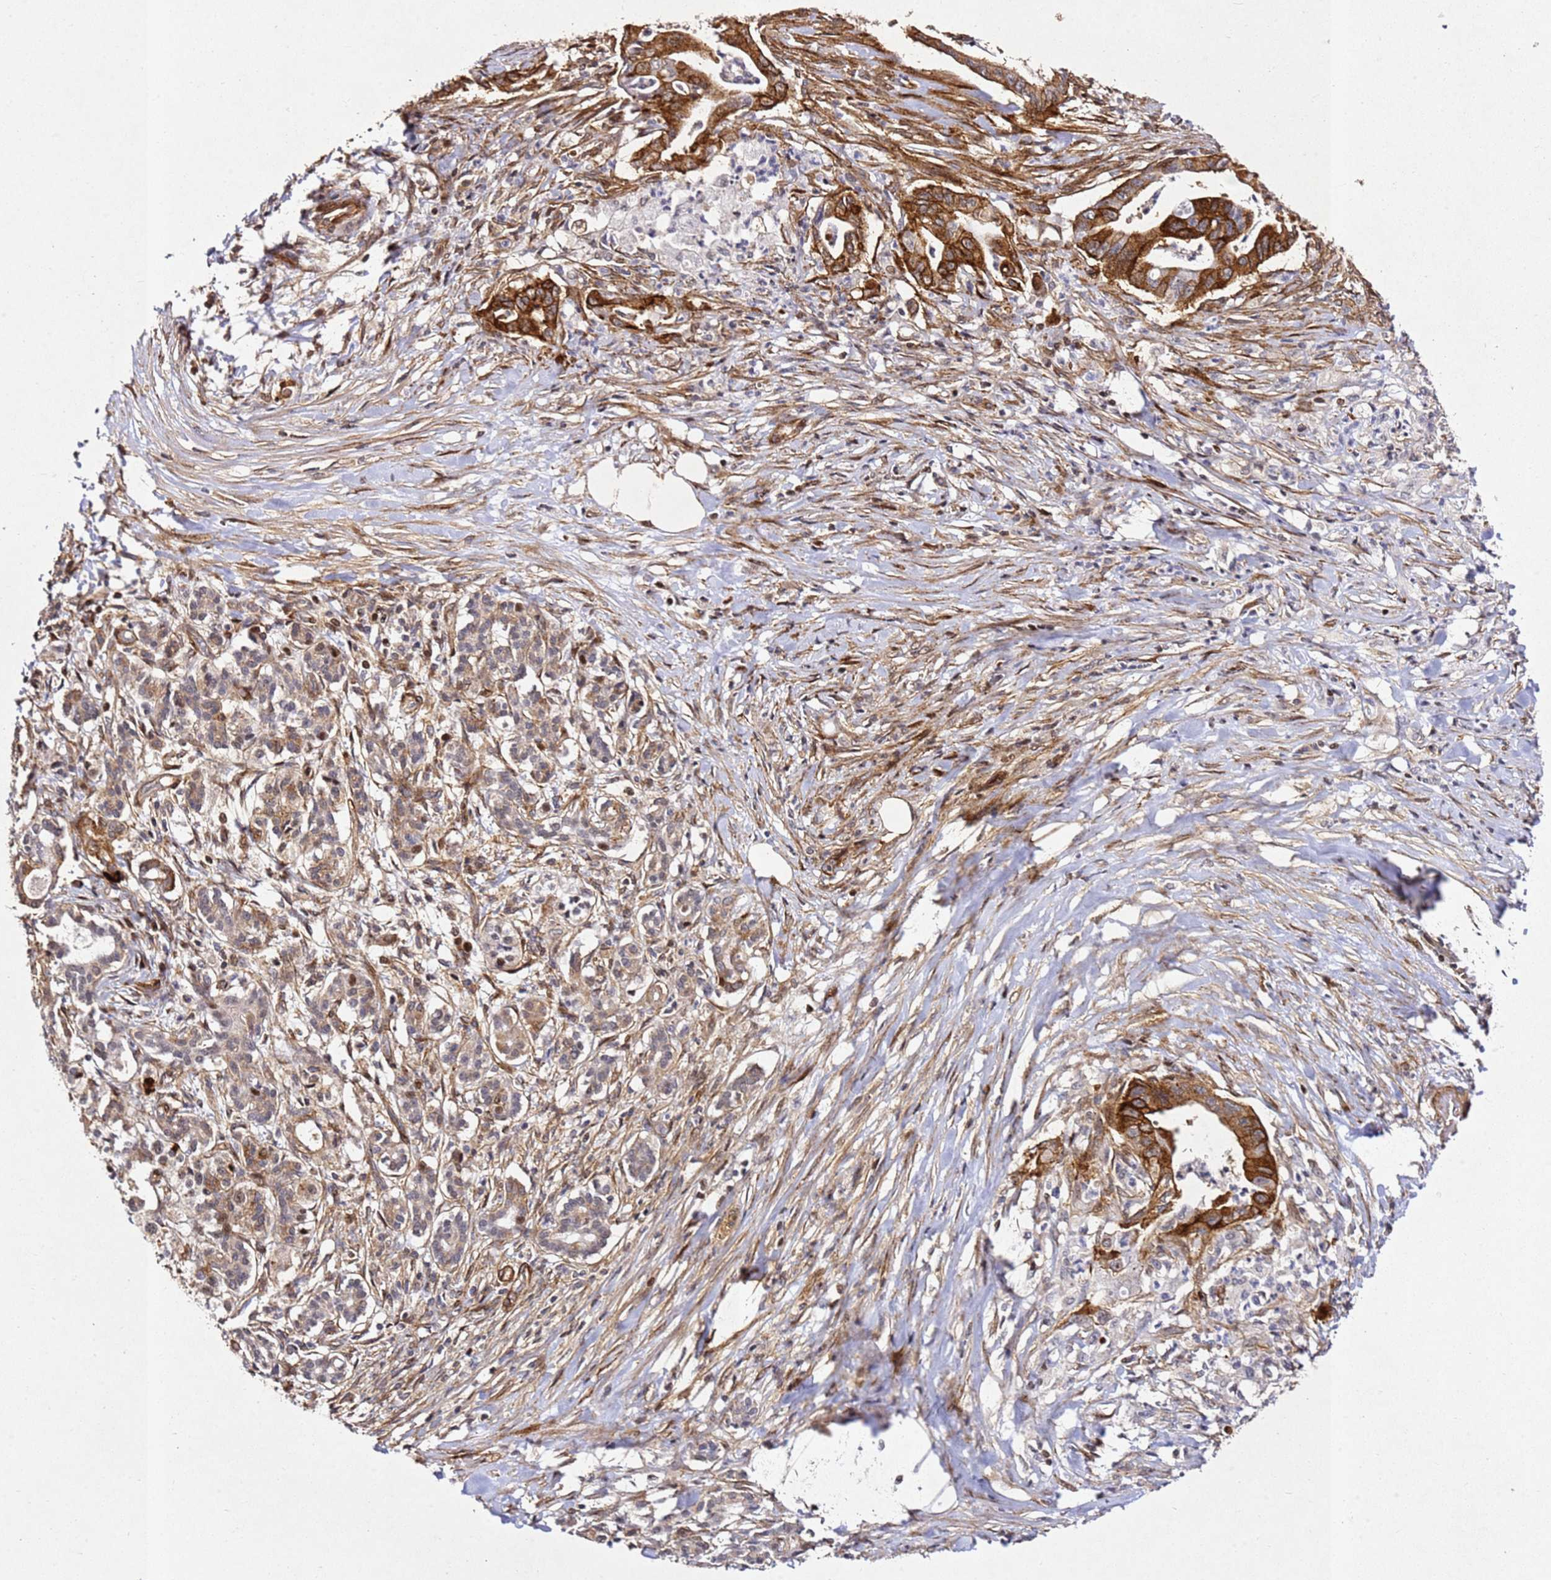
{"staining": {"intensity": "strong", "quantity": "25%-75%", "location": "cytoplasmic/membranous"}, "tissue": "pancreatic cancer", "cell_type": "Tumor cells", "image_type": "cancer", "snomed": [{"axis": "morphology", "description": "Adenocarcinoma, NOS"}, {"axis": "topography", "description": "Pancreas"}], "caption": "Immunohistochemistry histopathology image of neoplastic tissue: human pancreatic adenocarcinoma stained using immunohistochemistry (IHC) shows high levels of strong protein expression localized specifically in the cytoplasmic/membranous of tumor cells, appearing as a cytoplasmic/membranous brown color.", "gene": "ZNF296", "patient": {"sex": "male", "age": 58}}